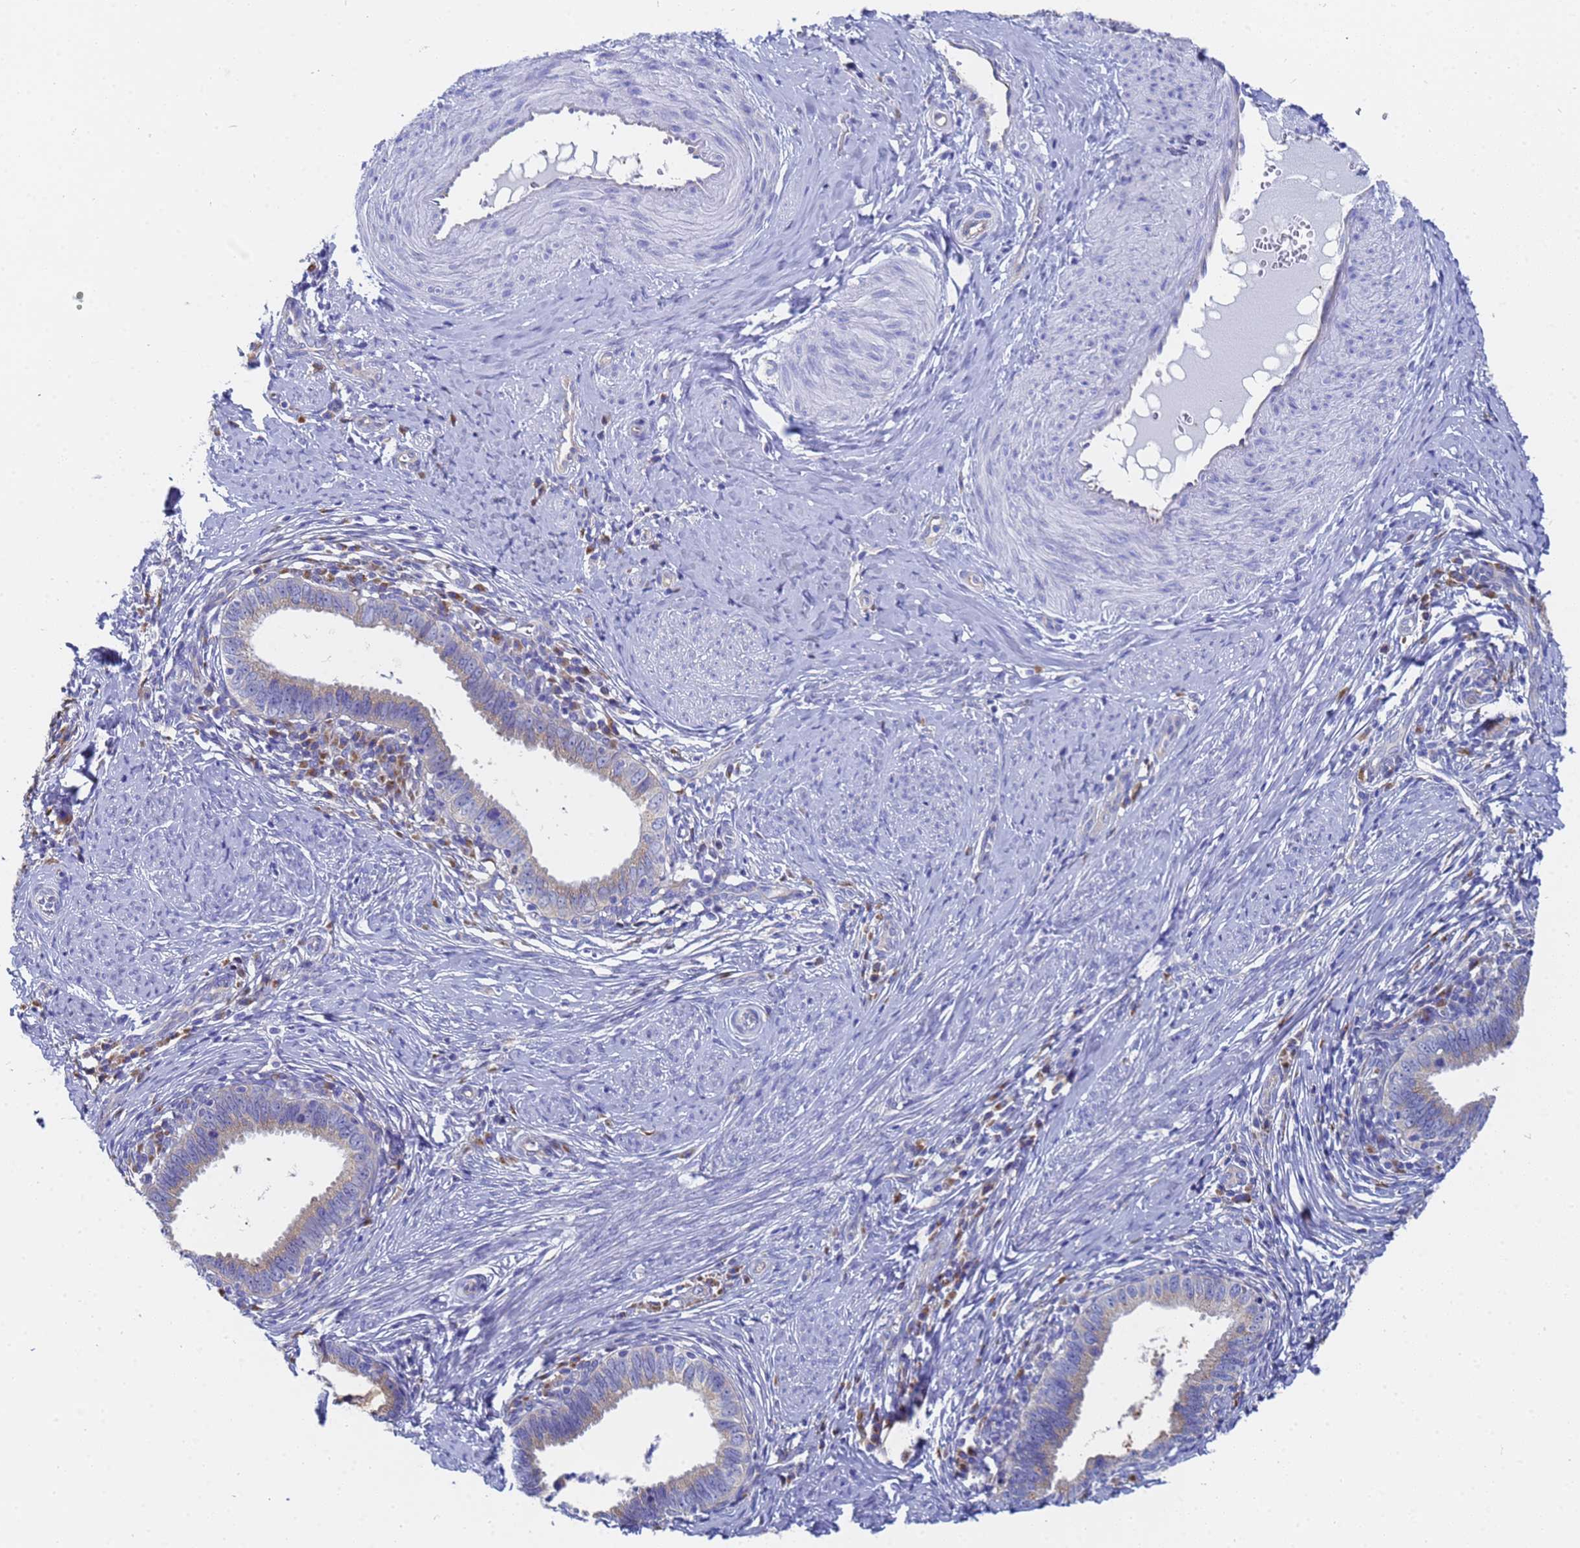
{"staining": {"intensity": "weak", "quantity": "25%-75%", "location": "cytoplasmic/membranous"}, "tissue": "cervical cancer", "cell_type": "Tumor cells", "image_type": "cancer", "snomed": [{"axis": "morphology", "description": "Adenocarcinoma, NOS"}, {"axis": "topography", "description": "Cervix"}], "caption": "Immunohistochemistry photomicrograph of neoplastic tissue: human cervical cancer (adenocarcinoma) stained using IHC shows low levels of weak protein expression localized specifically in the cytoplasmic/membranous of tumor cells, appearing as a cytoplasmic/membranous brown color.", "gene": "TM4SF4", "patient": {"sex": "female", "age": 36}}